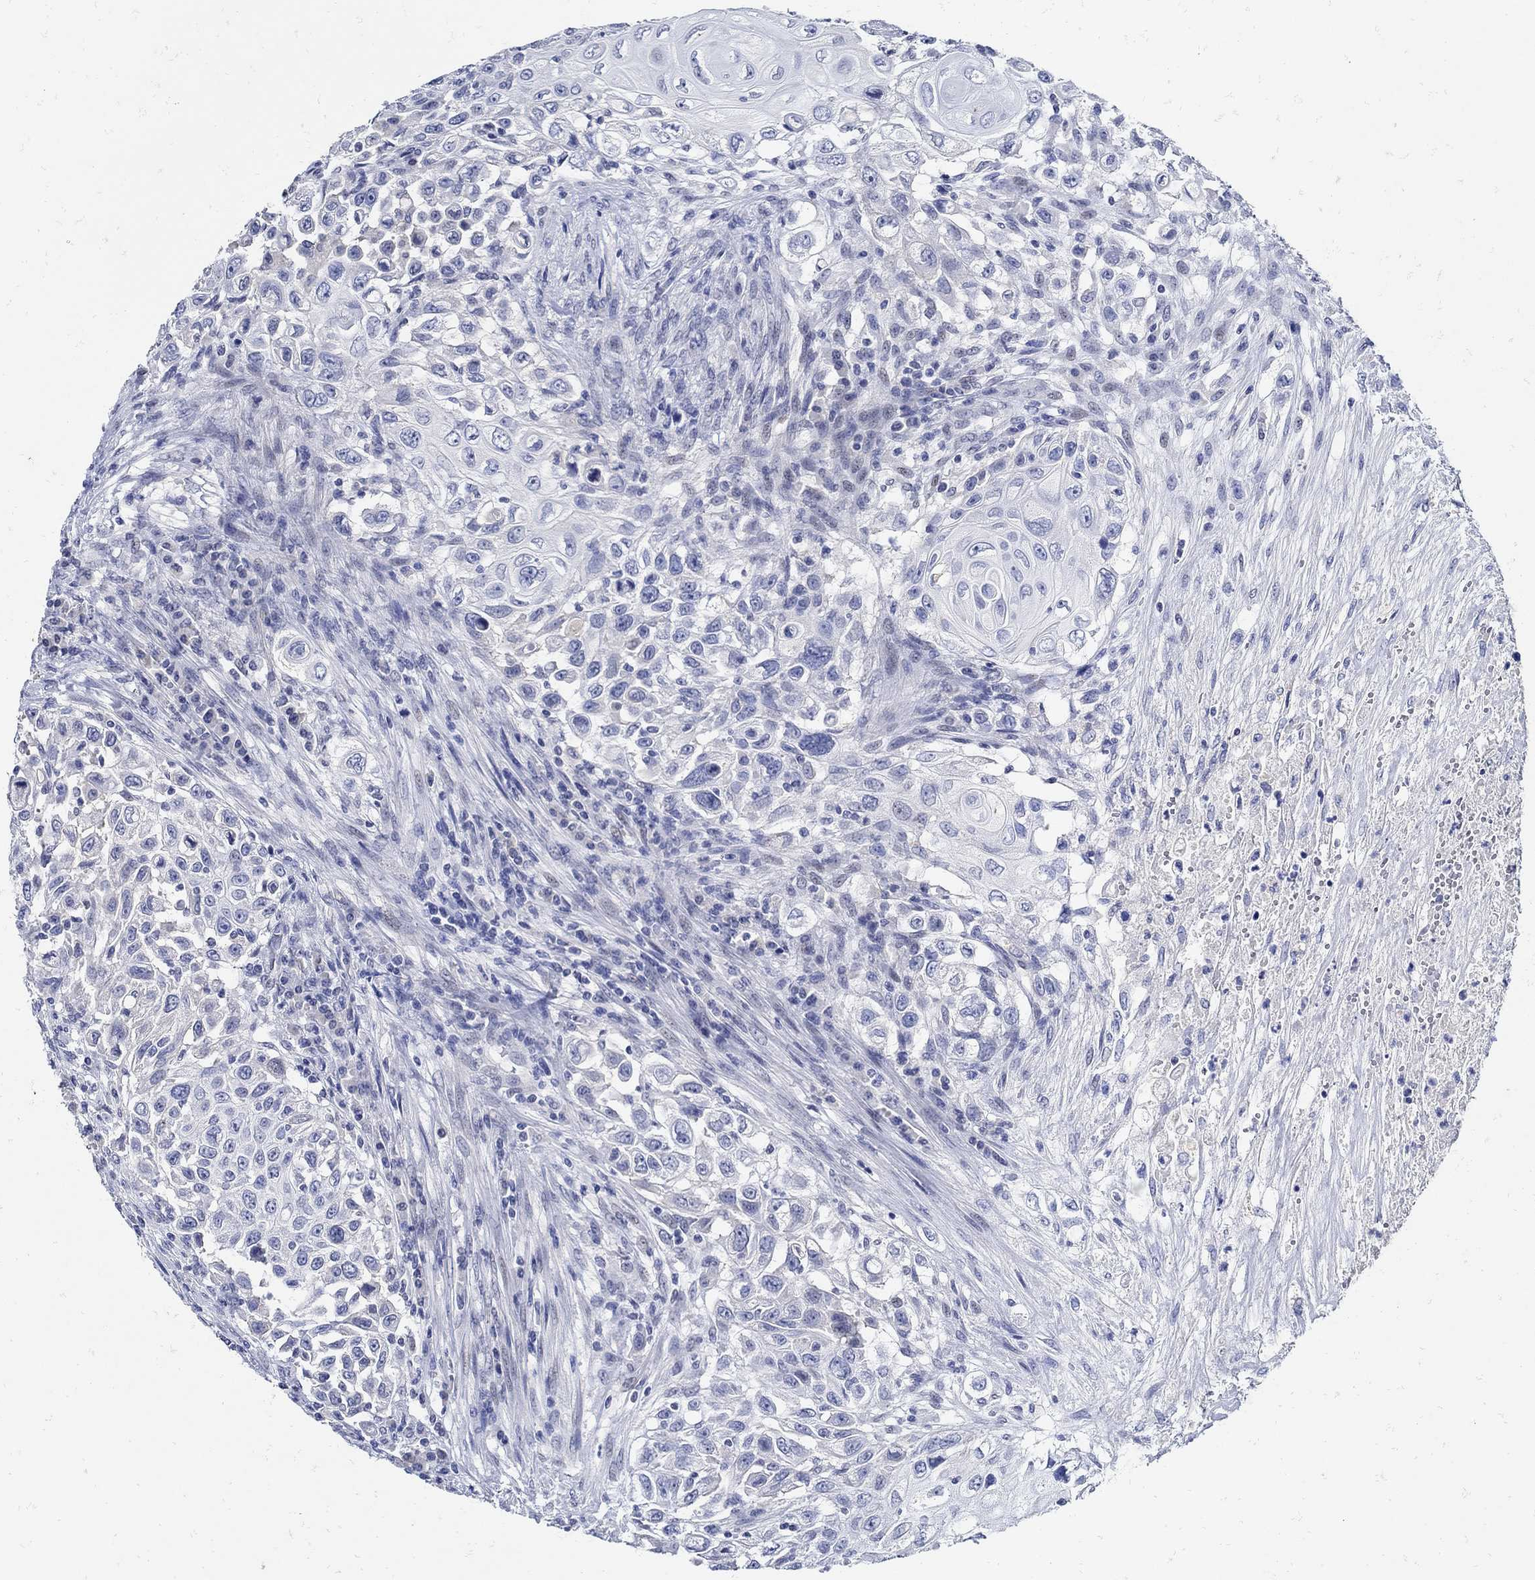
{"staining": {"intensity": "negative", "quantity": "none", "location": "none"}, "tissue": "urothelial cancer", "cell_type": "Tumor cells", "image_type": "cancer", "snomed": [{"axis": "morphology", "description": "Urothelial carcinoma, High grade"}, {"axis": "topography", "description": "Urinary bladder"}], "caption": "This is a micrograph of IHC staining of urothelial cancer, which shows no staining in tumor cells.", "gene": "NOS1", "patient": {"sex": "female", "age": 56}}